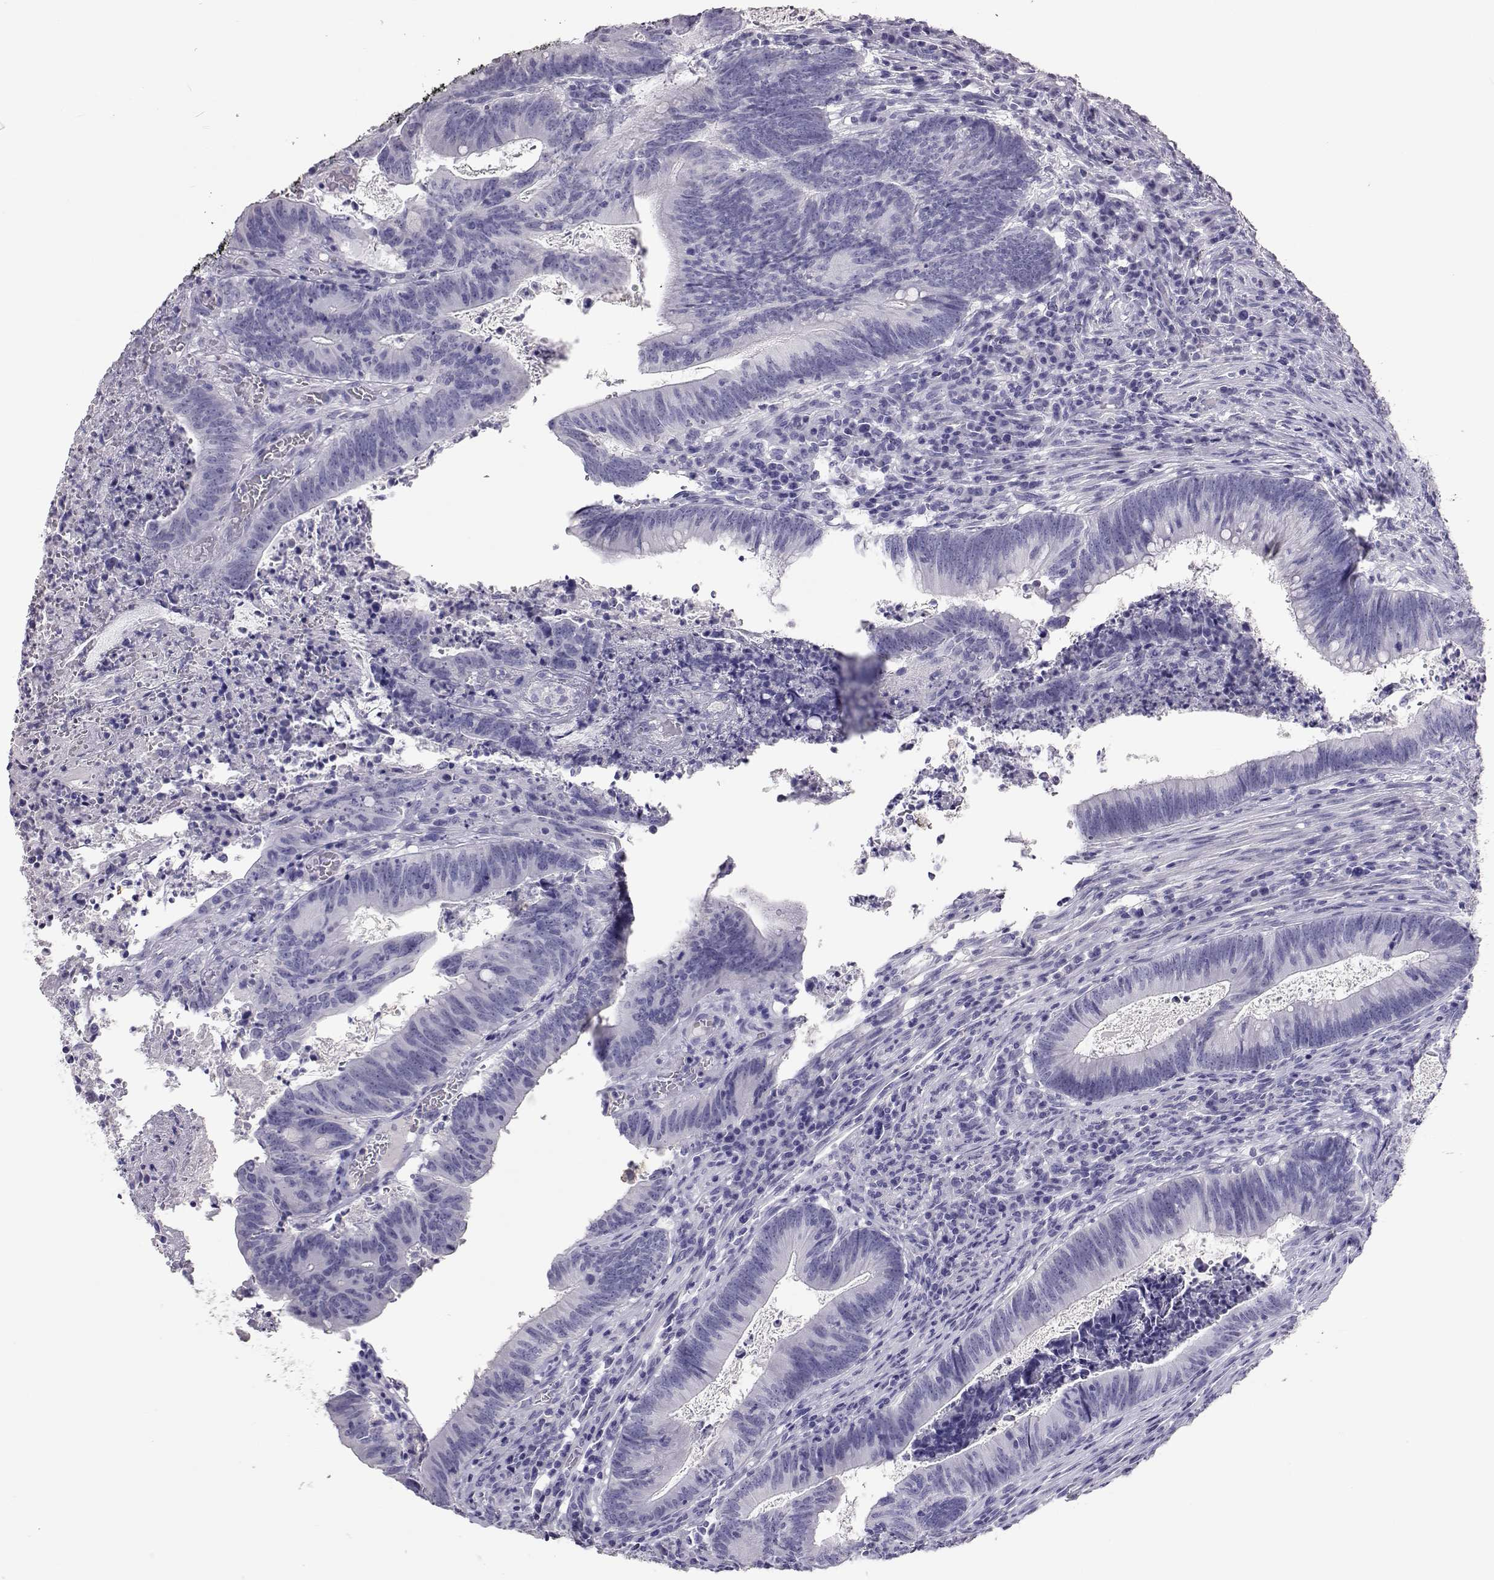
{"staining": {"intensity": "negative", "quantity": "none", "location": "none"}, "tissue": "colorectal cancer", "cell_type": "Tumor cells", "image_type": "cancer", "snomed": [{"axis": "morphology", "description": "Adenocarcinoma, NOS"}, {"axis": "topography", "description": "Colon"}], "caption": "High power microscopy image of an immunohistochemistry image of colorectal adenocarcinoma, revealing no significant positivity in tumor cells. (DAB (3,3'-diaminobenzidine) immunohistochemistry, high magnification).", "gene": "PMCH", "patient": {"sex": "female", "age": 70}}